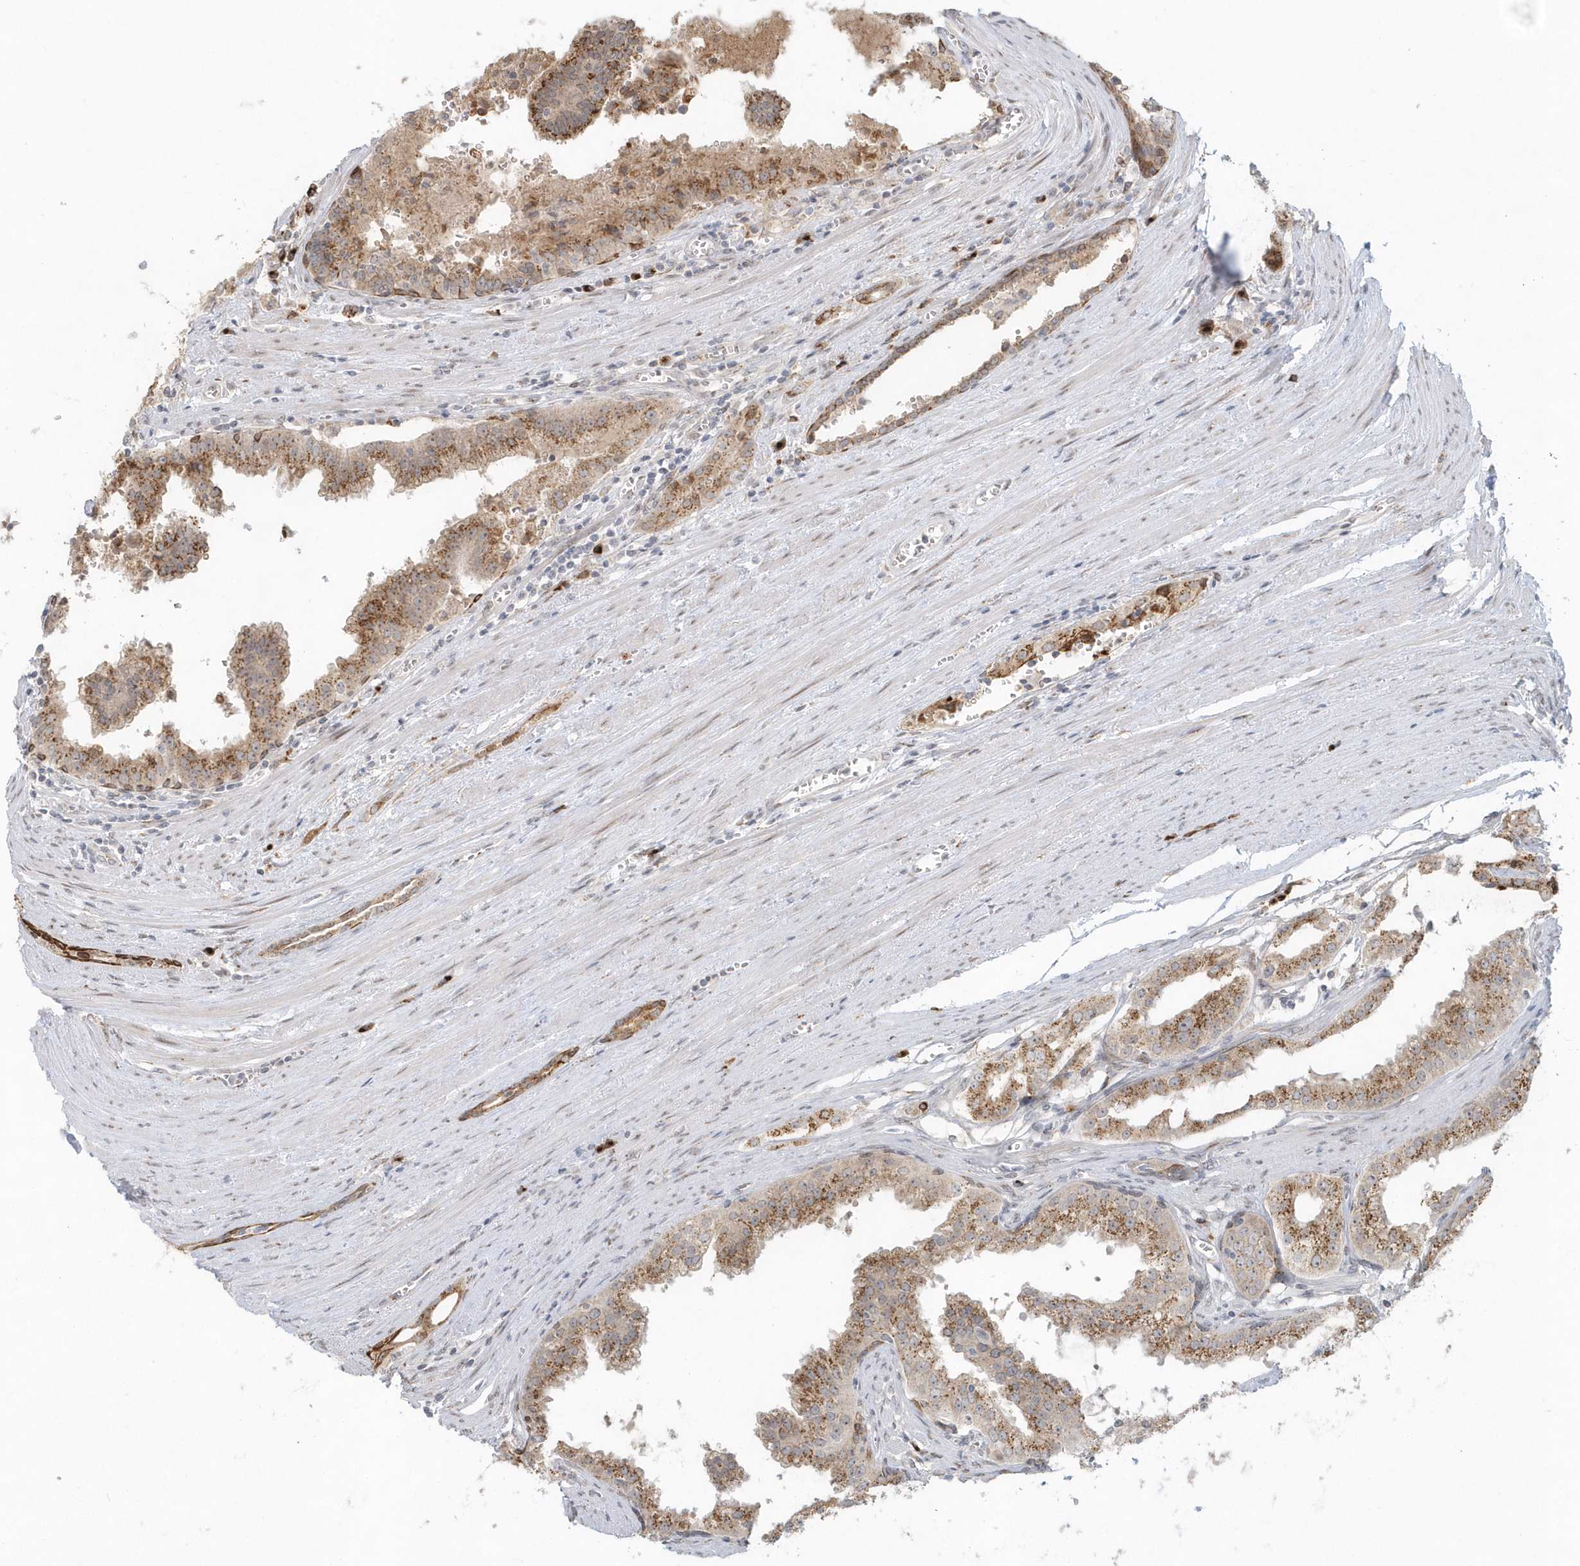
{"staining": {"intensity": "moderate", "quantity": ">75%", "location": "cytoplasmic/membranous"}, "tissue": "prostate cancer", "cell_type": "Tumor cells", "image_type": "cancer", "snomed": [{"axis": "morphology", "description": "Adenocarcinoma, High grade"}, {"axis": "topography", "description": "Prostate"}], "caption": "Immunohistochemistry histopathology image of neoplastic tissue: human prostate high-grade adenocarcinoma stained using immunohistochemistry demonstrates medium levels of moderate protein expression localized specifically in the cytoplasmic/membranous of tumor cells, appearing as a cytoplasmic/membranous brown color.", "gene": "DHFR", "patient": {"sex": "male", "age": 68}}